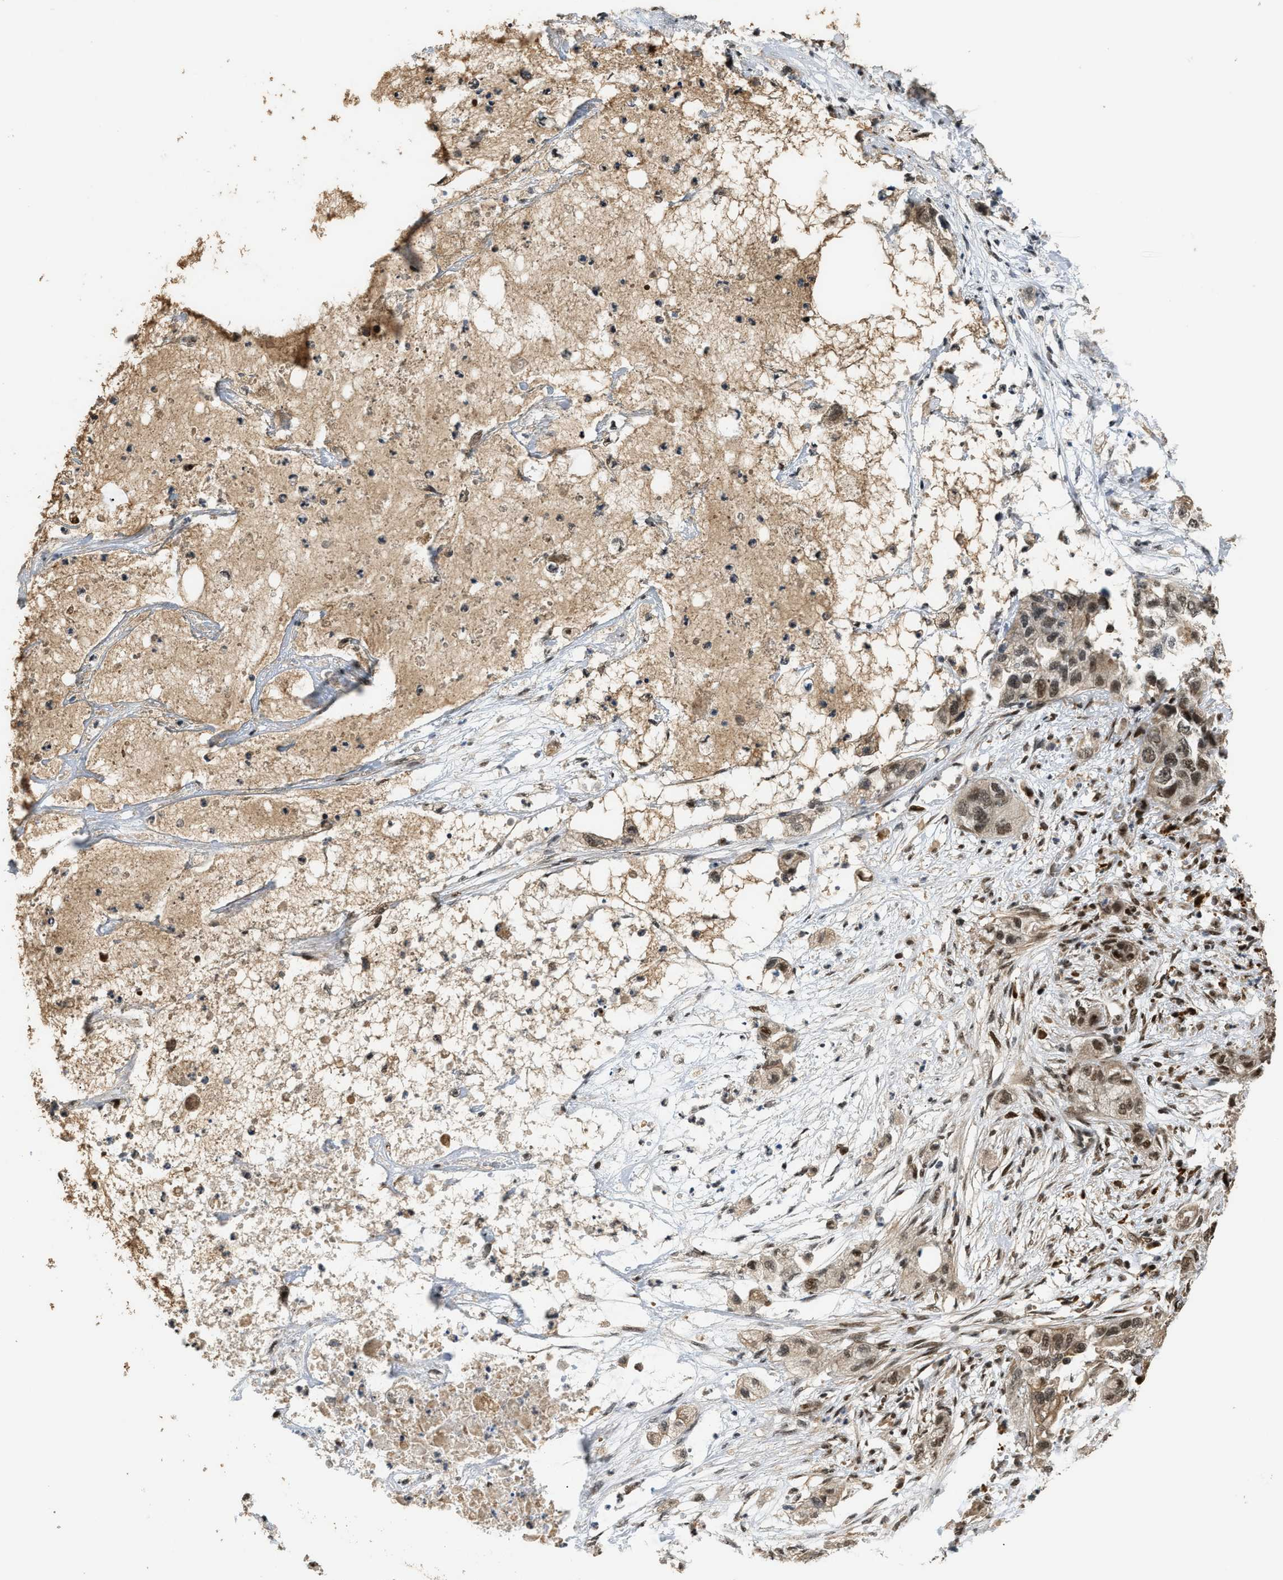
{"staining": {"intensity": "moderate", "quantity": ">75%", "location": "cytoplasmic/membranous,nuclear"}, "tissue": "pancreatic cancer", "cell_type": "Tumor cells", "image_type": "cancer", "snomed": [{"axis": "morphology", "description": "Adenocarcinoma, NOS"}, {"axis": "topography", "description": "Pancreas"}], "caption": "Protein staining exhibits moderate cytoplasmic/membranous and nuclear staining in approximately >75% of tumor cells in pancreatic adenocarcinoma.", "gene": "SERTAD2", "patient": {"sex": "female", "age": 78}}